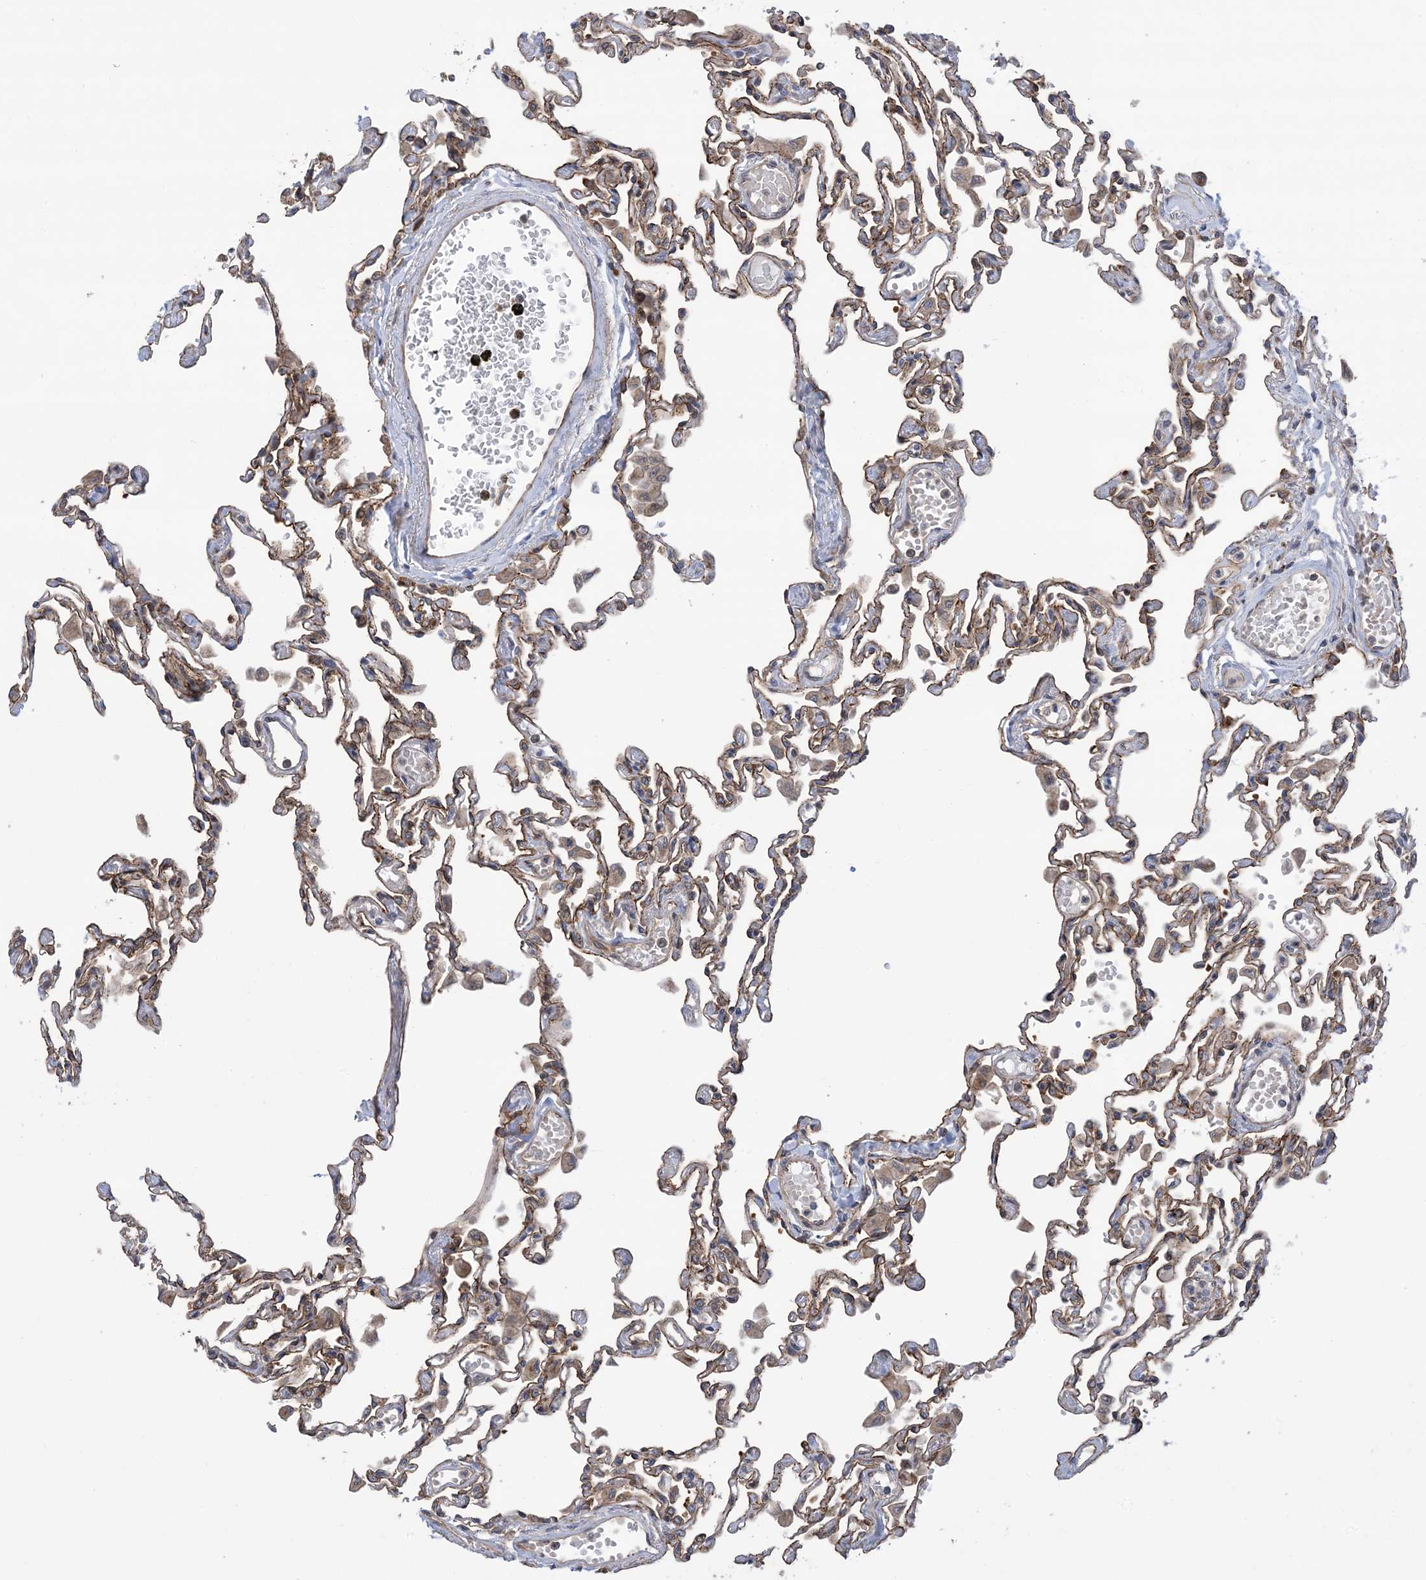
{"staining": {"intensity": "moderate", "quantity": "25%-75%", "location": "cytoplasmic/membranous"}, "tissue": "lung", "cell_type": "Alveolar cells", "image_type": "normal", "snomed": [{"axis": "morphology", "description": "Normal tissue, NOS"}, {"axis": "topography", "description": "Bronchus"}, {"axis": "topography", "description": "Lung"}], "caption": "Alveolar cells exhibit medium levels of moderate cytoplasmic/membranous staining in approximately 25%-75% of cells in normal human lung.", "gene": "CLEC16A", "patient": {"sex": "female", "age": 49}}